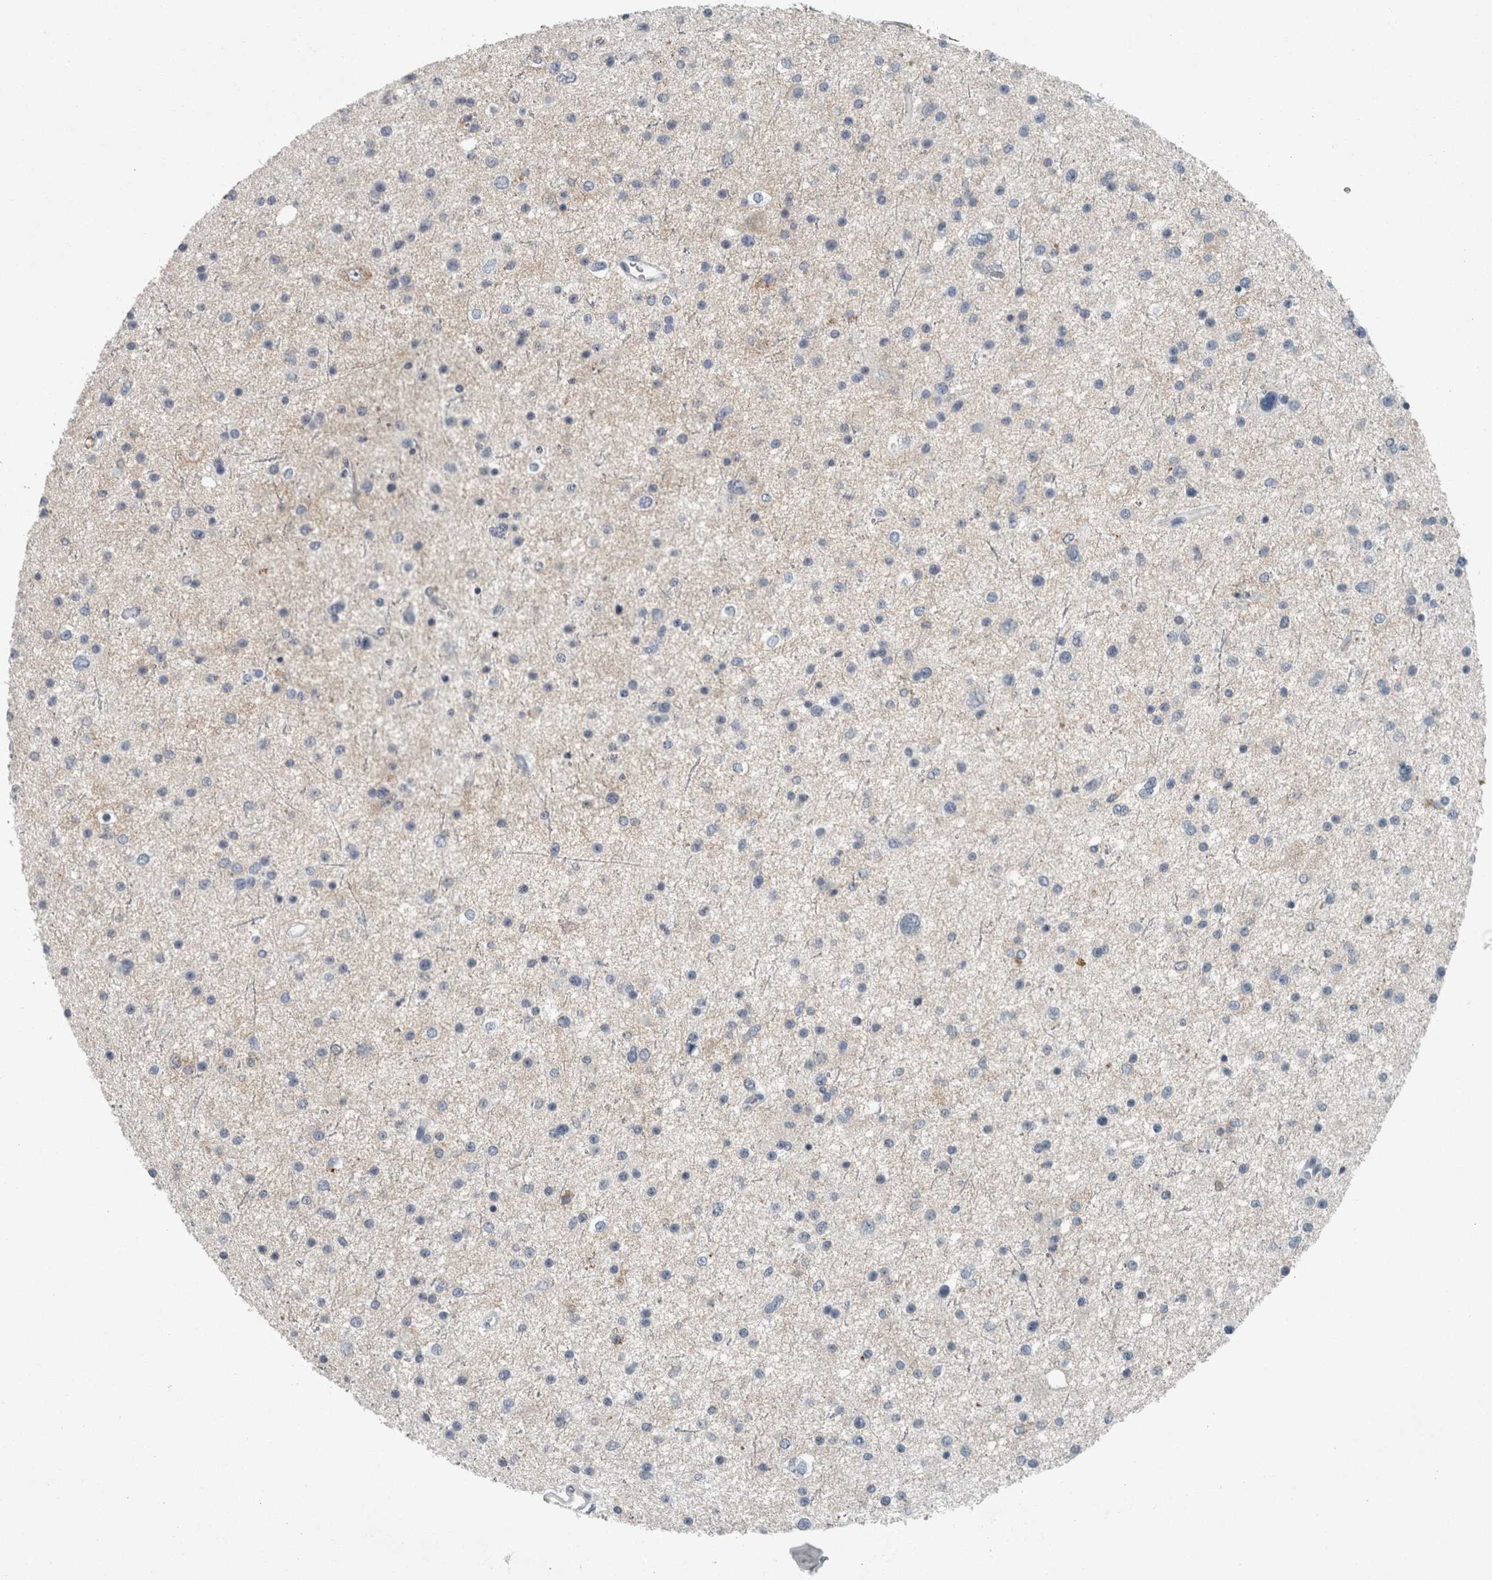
{"staining": {"intensity": "negative", "quantity": "none", "location": "none"}, "tissue": "glioma", "cell_type": "Tumor cells", "image_type": "cancer", "snomed": [{"axis": "morphology", "description": "Glioma, malignant, Low grade"}, {"axis": "topography", "description": "Brain"}], "caption": "Tumor cells are negative for brown protein staining in low-grade glioma (malignant).", "gene": "CHL1", "patient": {"sex": "female", "age": 37}}